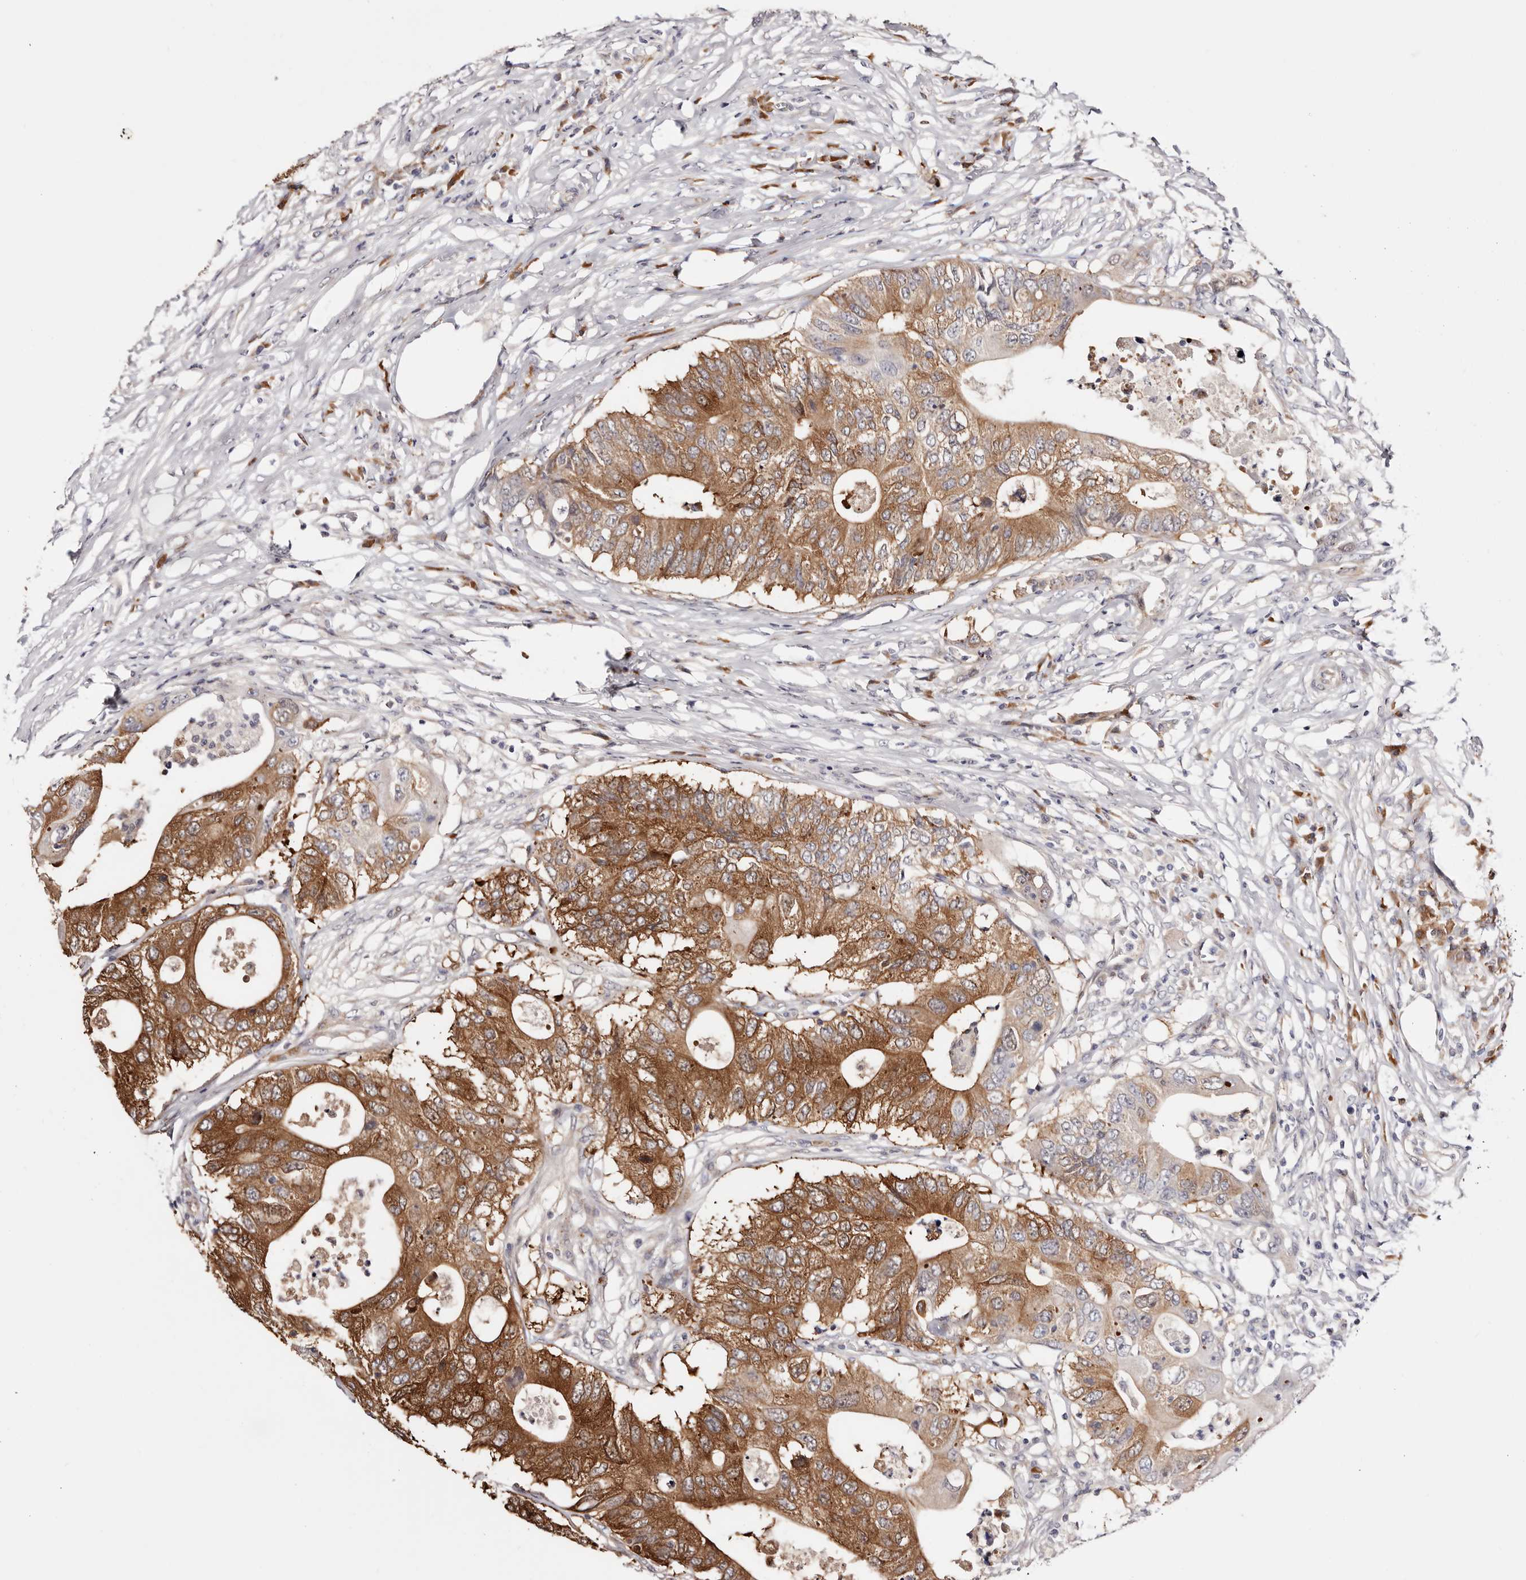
{"staining": {"intensity": "strong", "quantity": ">75%", "location": "cytoplasmic/membranous"}, "tissue": "colorectal cancer", "cell_type": "Tumor cells", "image_type": "cancer", "snomed": [{"axis": "morphology", "description": "Adenocarcinoma, NOS"}, {"axis": "topography", "description": "Colon"}], "caption": "A micrograph of human adenocarcinoma (colorectal) stained for a protein displays strong cytoplasmic/membranous brown staining in tumor cells.", "gene": "GFOD1", "patient": {"sex": "male", "age": 71}}